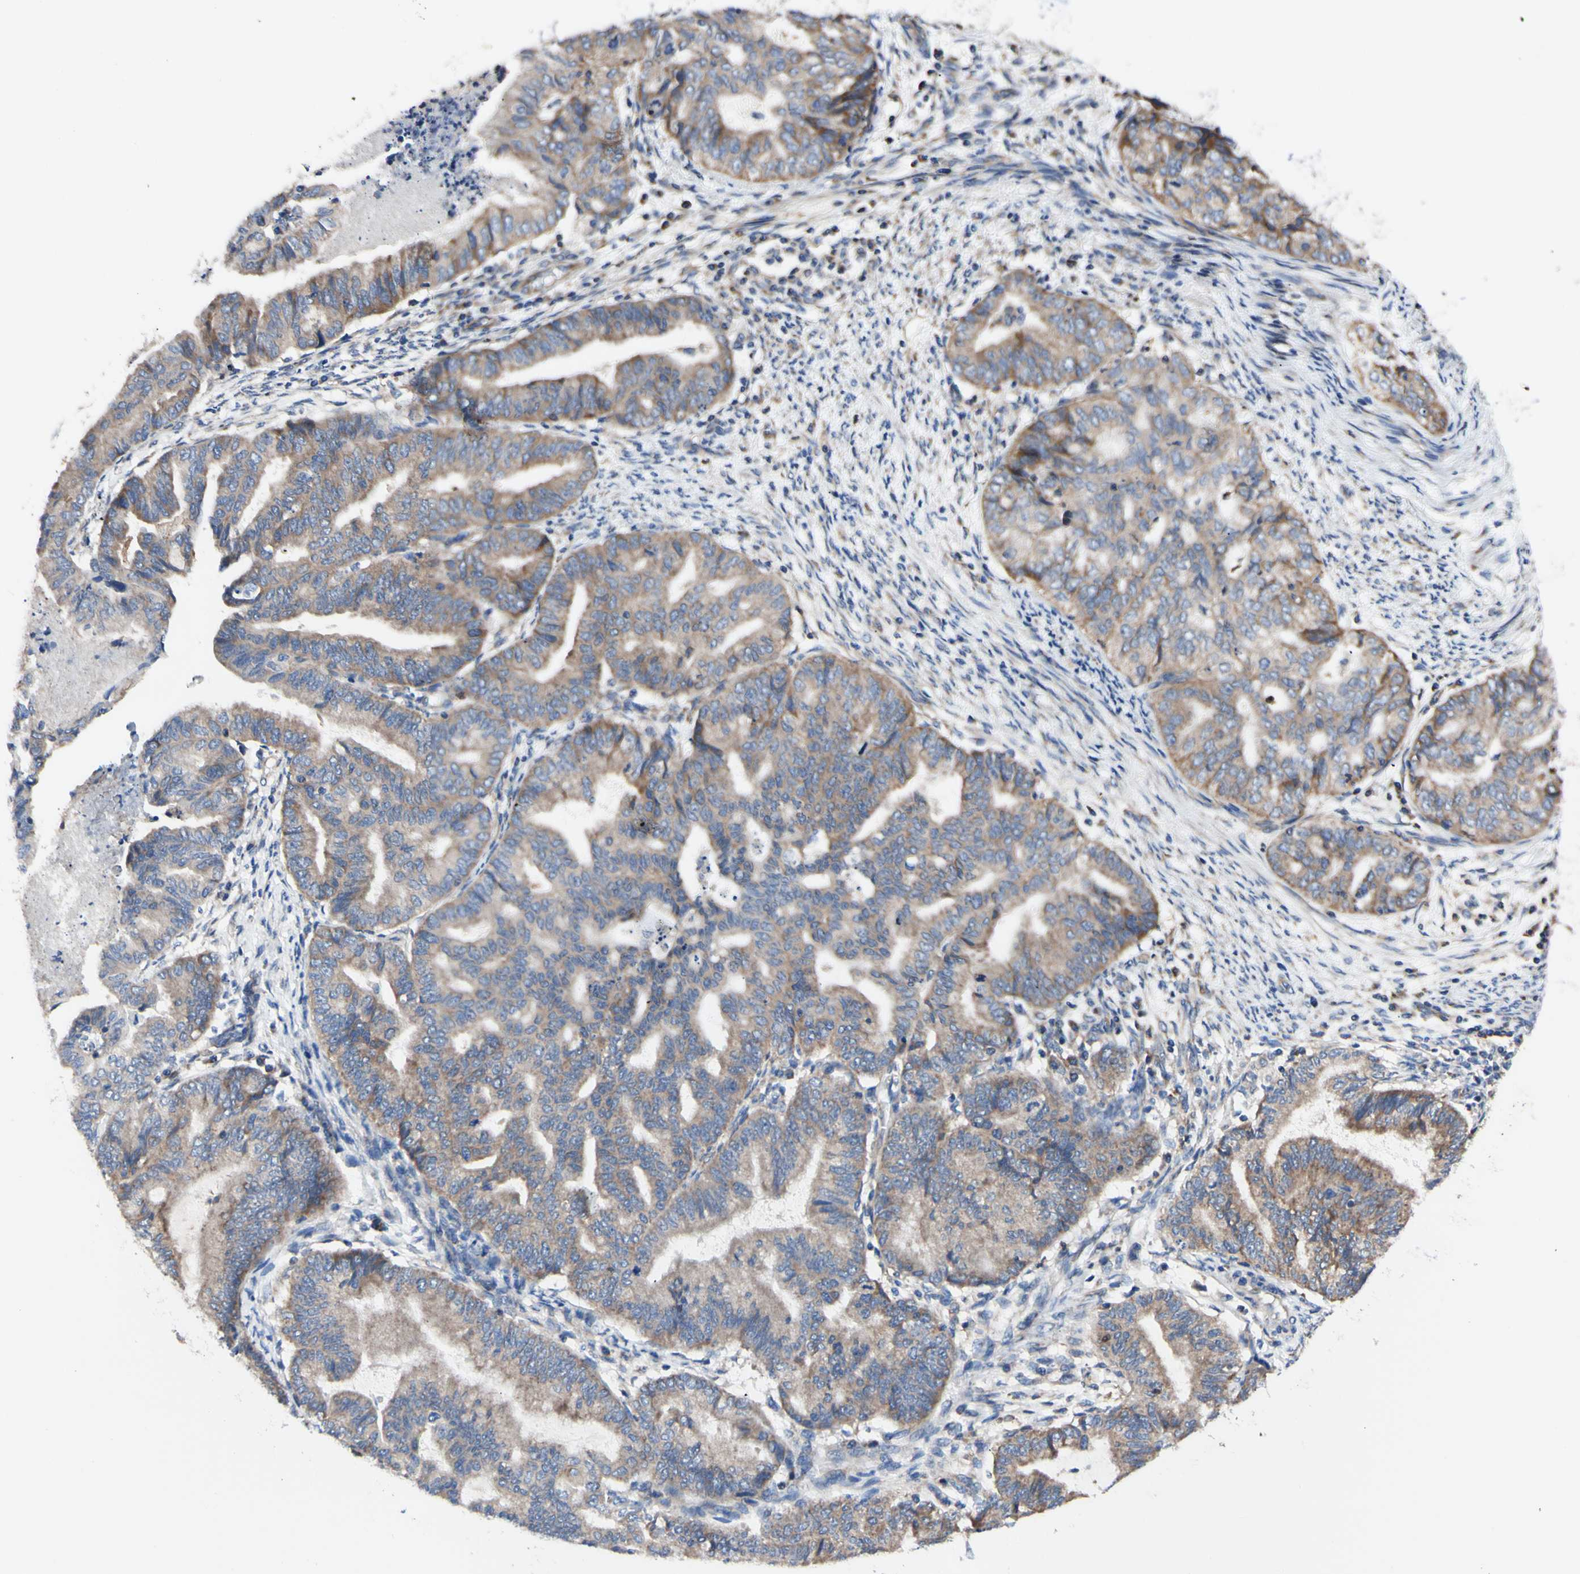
{"staining": {"intensity": "moderate", "quantity": "25%-75%", "location": "cytoplasmic/membranous"}, "tissue": "endometrial cancer", "cell_type": "Tumor cells", "image_type": "cancer", "snomed": [{"axis": "morphology", "description": "Adenocarcinoma, NOS"}, {"axis": "topography", "description": "Endometrium"}], "caption": "The micrograph displays immunohistochemical staining of endometrial adenocarcinoma. There is moderate cytoplasmic/membranous staining is appreciated in about 25%-75% of tumor cells. The protein is shown in brown color, while the nuclei are stained blue.", "gene": "FMR1", "patient": {"sex": "female", "age": 79}}